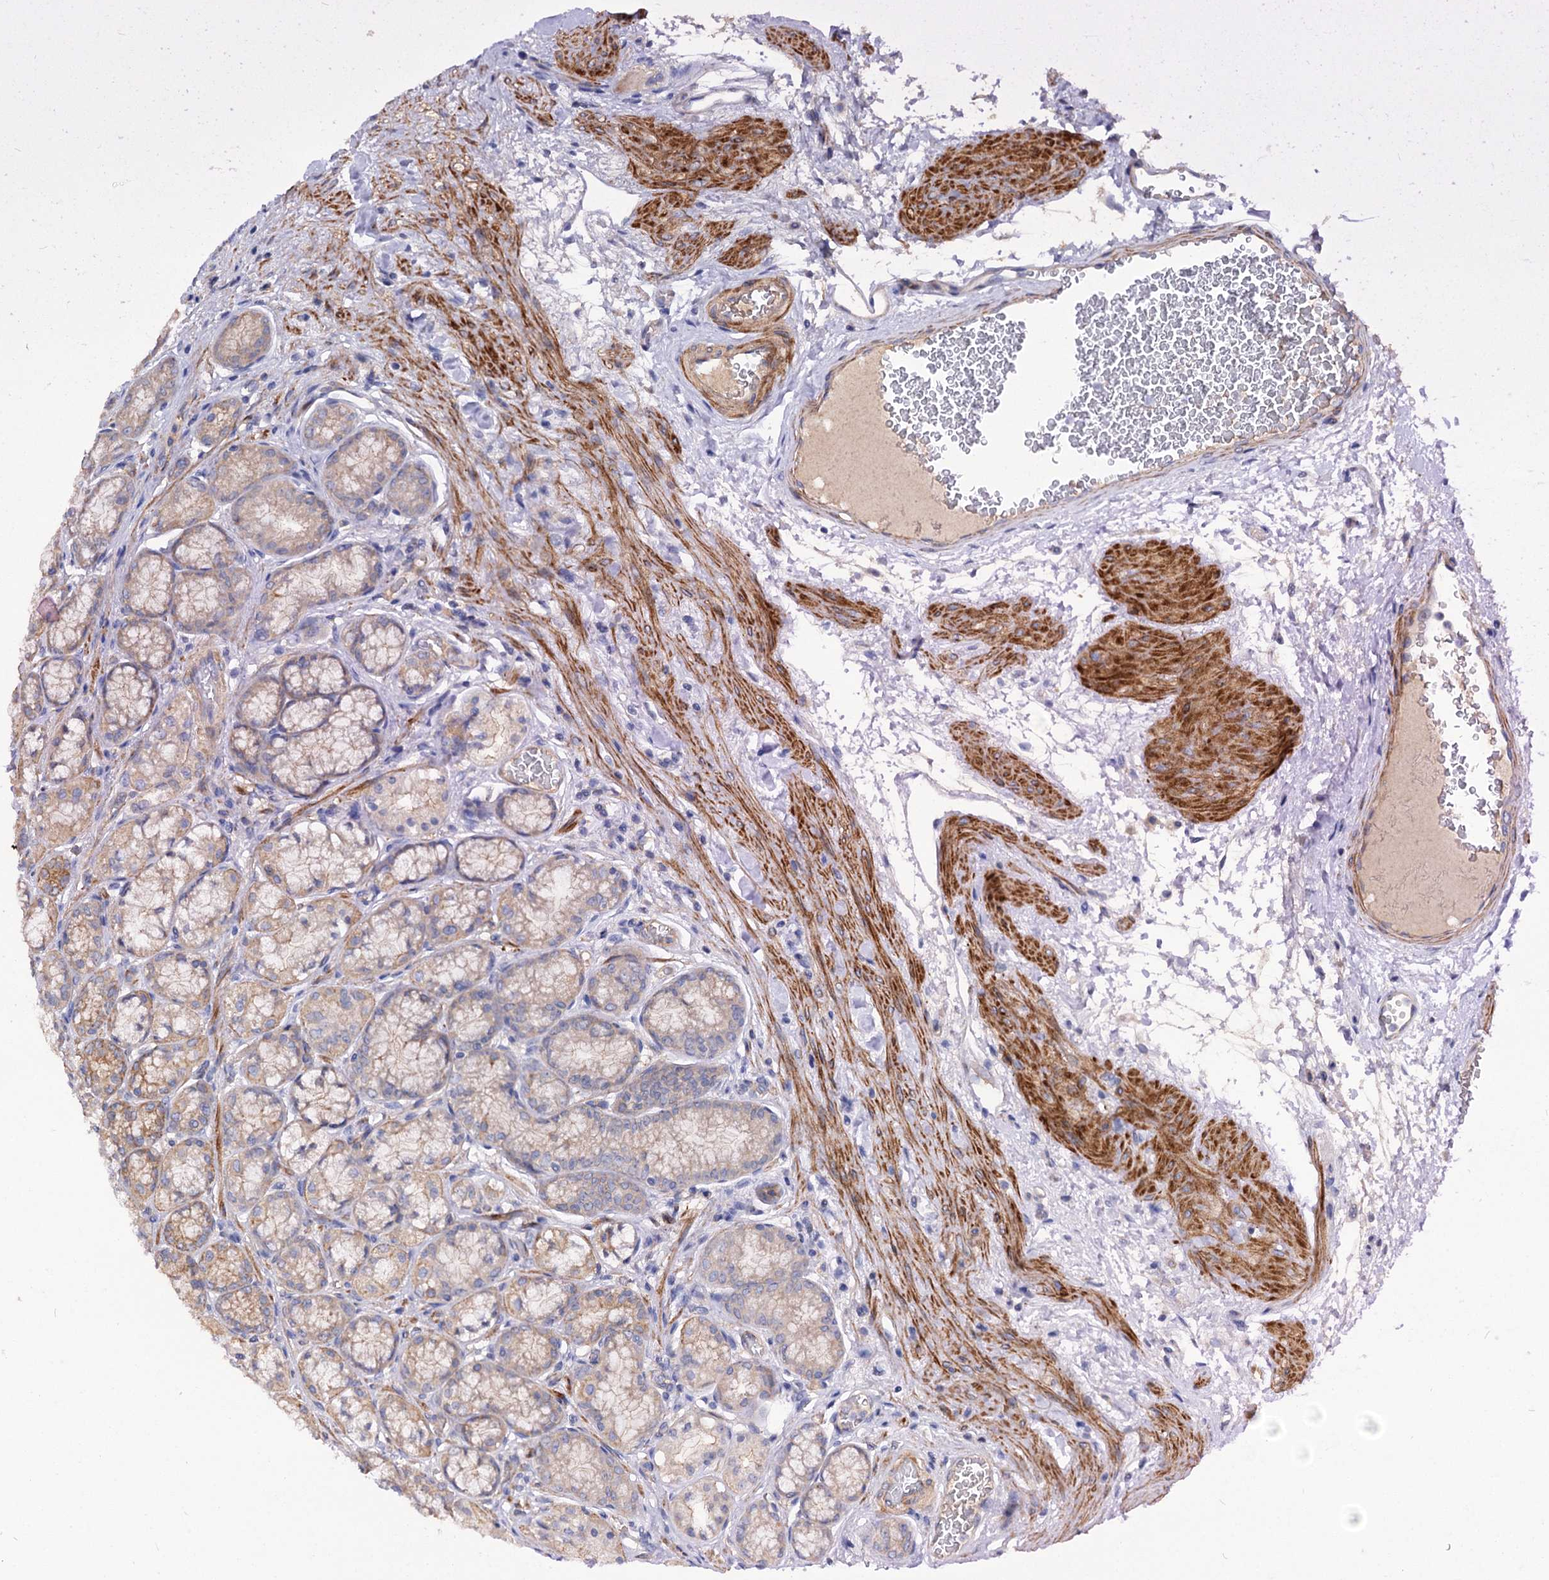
{"staining": {"intensity": "moderate", "quantity": "<25%", "location": "cytoplasmic/membranous"}, "tissue": "stomach", "cell_type": "Glandular cells", "image_type": "normal", "snomed": [{"axis": "morphology", "description": "Normal tissue, NOS"}, {"axis": "morphology", "description": "Adenocarcinoma, NOS"}, {"axis": "morphology", "description": "Adenocarcinoma, High grade"}, {"axis": "topography", "description": "Stomach, upper"}, {"axis": "topography", "description": "Stomach"}], "caption": "A high-resolution micrograph shows immunohistochemistry (IHC) staining of normal stomach, which shows moderate cytoplasmic/membranous positivity in approximately <25% of glandular cells.", "gene": "NUDCD2", "patient": {"sex": "female", "age": 65}}